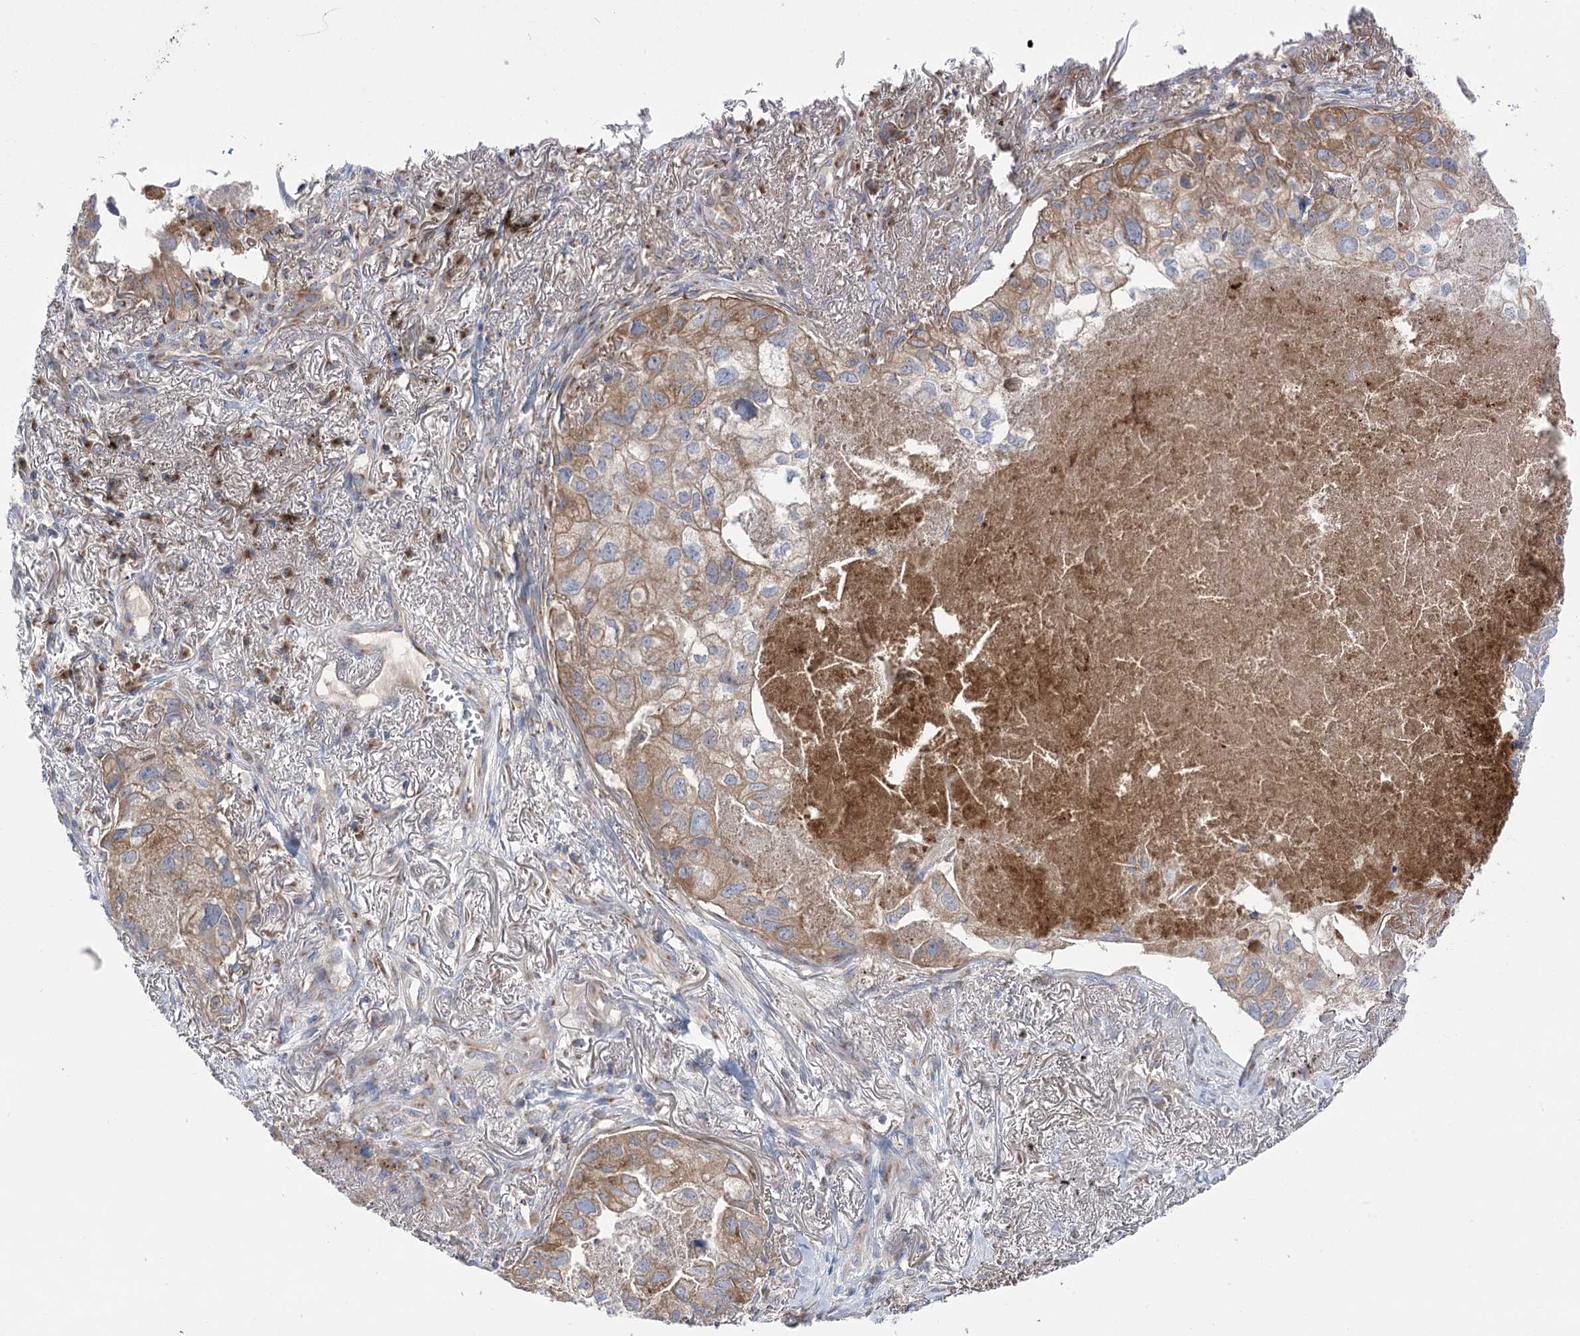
{"staining": {"intensity": "moderate", "quantity": "25%-75%", "location": "cytoplasmic/membranous"}, "tissue": "lung cancer", "cell_type": "Tumor cells", "image_type": "cancer", "snomed": [{"axis": "morphology", "description": "Adenocarcinoma, NOS"}, {"axis": "topography", "description": "Lung"}], "caption": "This photomicrograph displays immunohistochemistry staining of human adenocarcinoma (lung), with medium moderate cytoplasmic/membranous positivity in about 25%-75% of tumor cells.", "gene": "GBF1", "patient": {"sex": "male", "age": 65}}